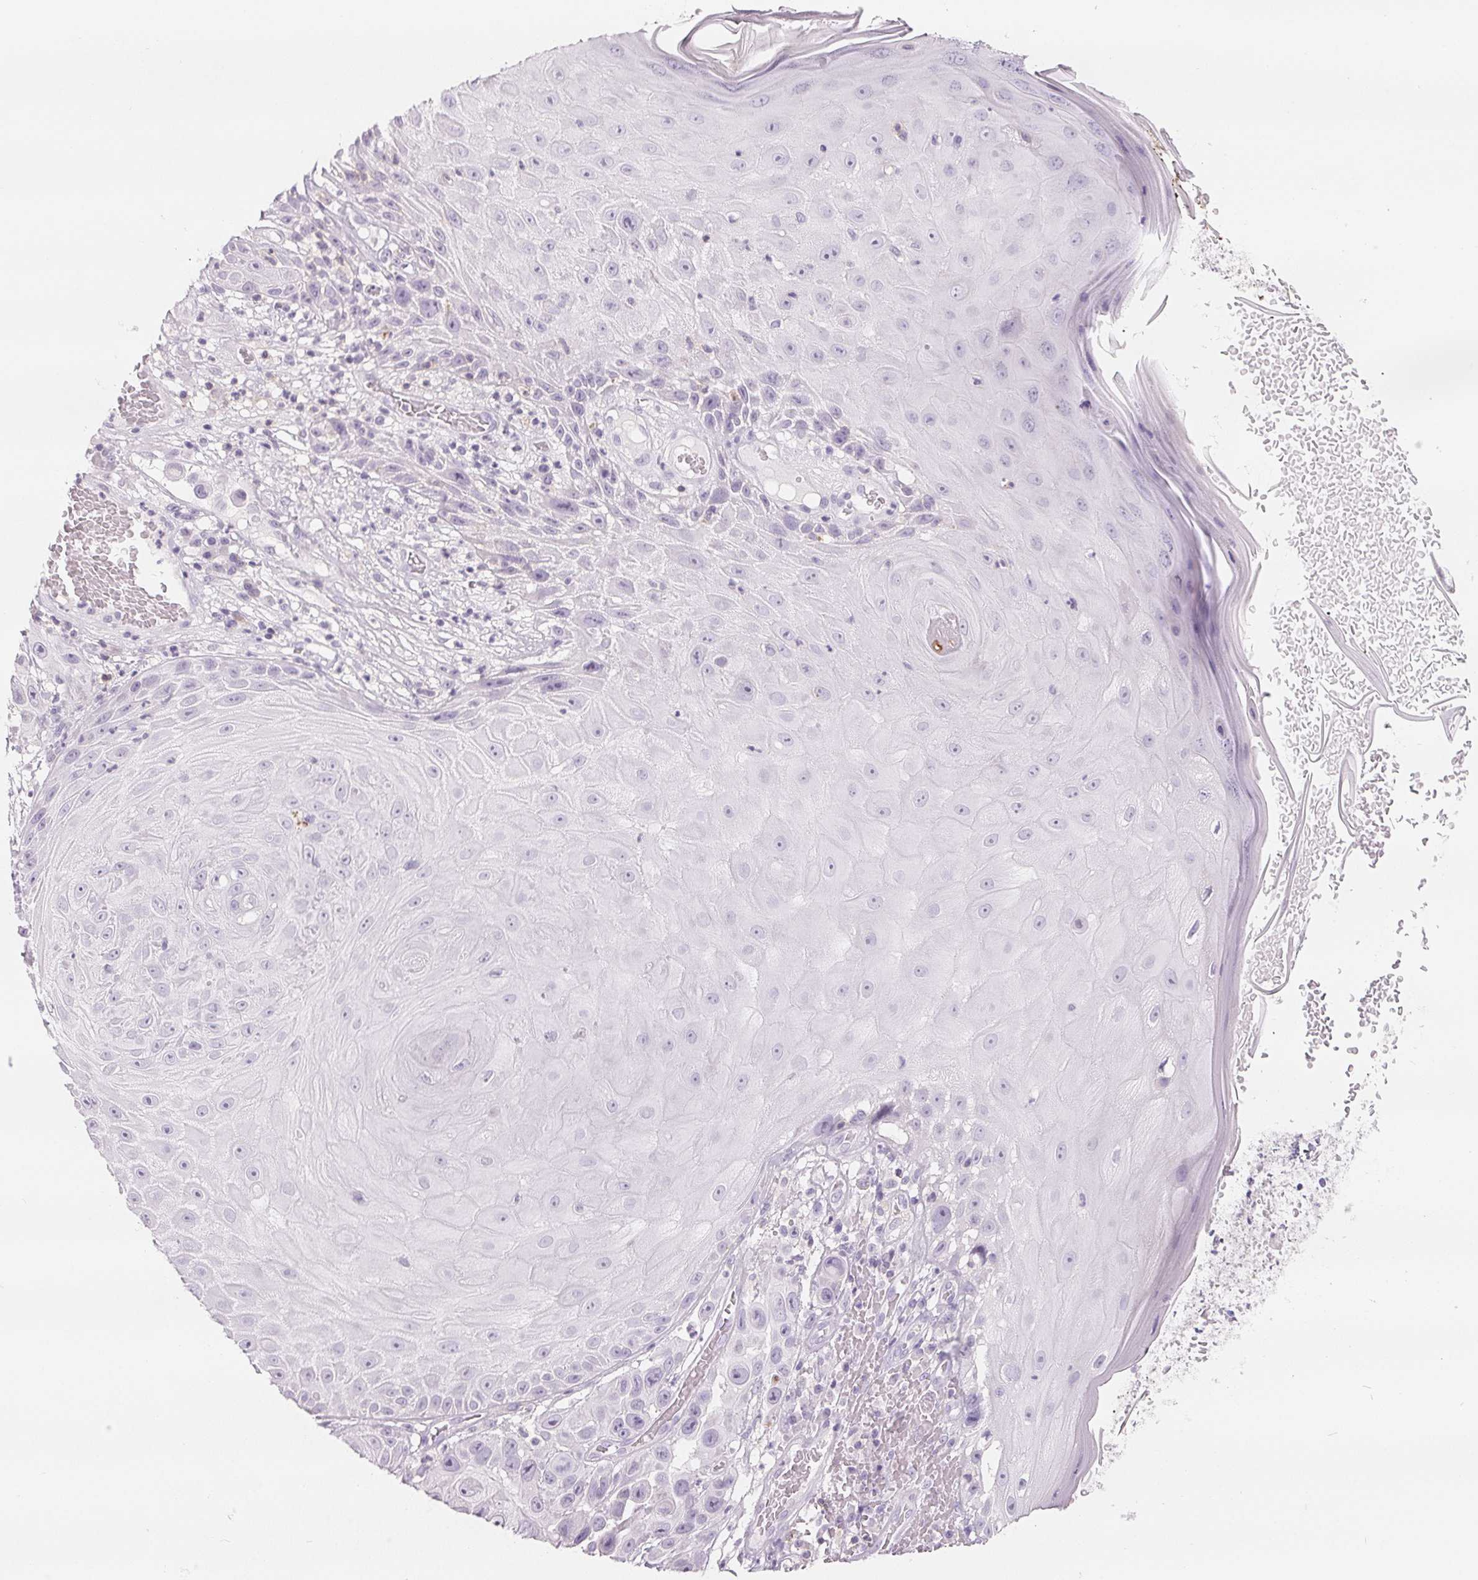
{"staining": {"intensity": "negative", "quantity": "none", "location": "none"}, "tissue": "skin cancer", "cell_type": "Tumor cells", "image_type": "cancer", "snomed": [{"axis": "morphology", "description": "Squamous cell carcinoma, NOS"}, {"axis": "topography", "description": "Skin"}], "caption": "DAB (3,3'-diaminobenzidine) immunohistochemical staining of human skin cancer demonstrates no significant staining in tumor cells. (DAB IHC, high magnification).", "gene": "CD69", "patient": {"sex": "male", "age": 81}}